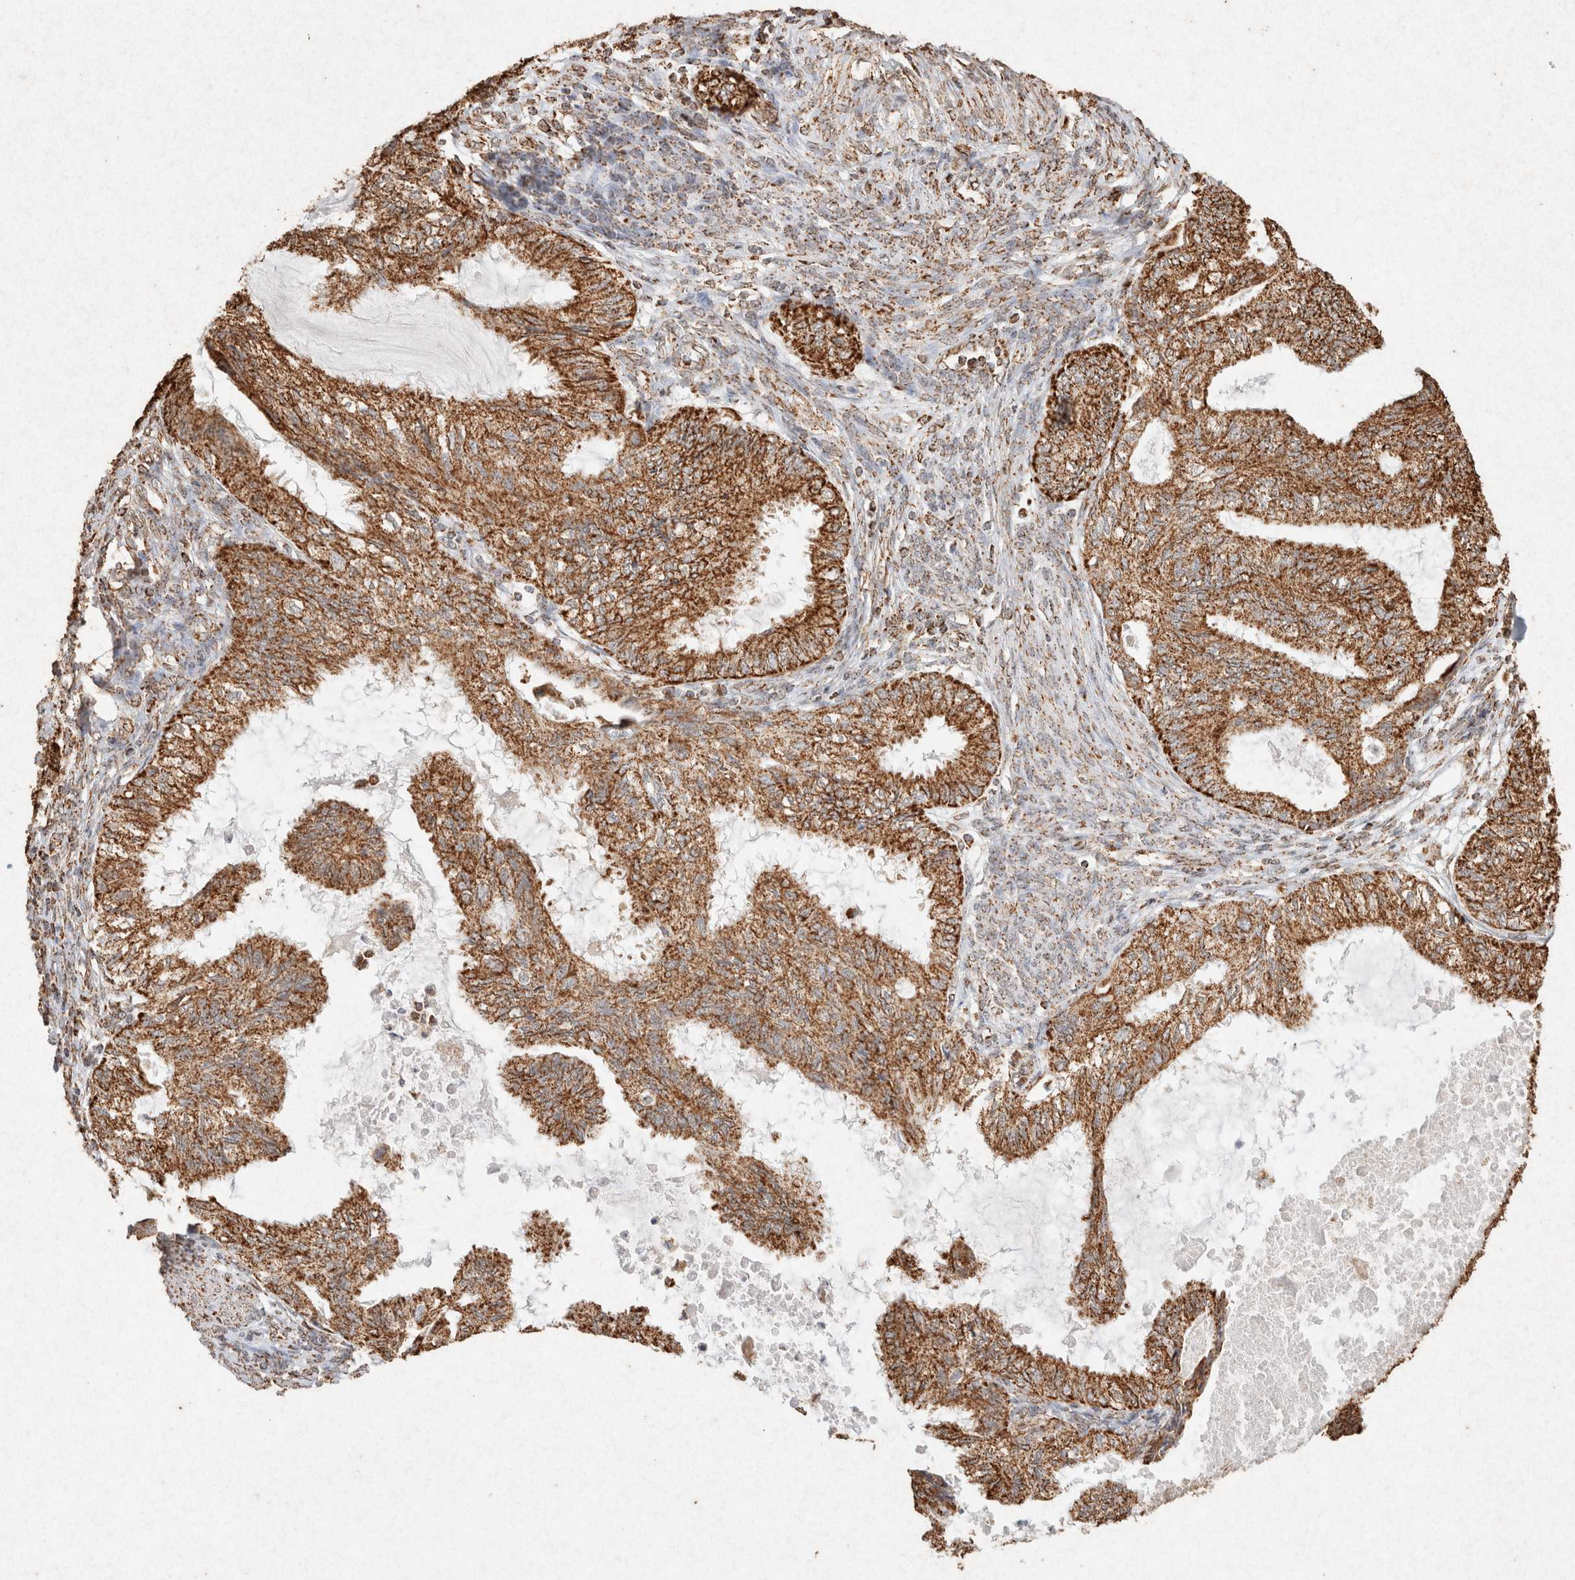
{"staining": {"intensity": "strong", "quantity": ">75%", "location": "cytoplasmic/membranous"}, "tissue": "cervical cancer", "cell_type": "Tumor cells", "image_type": "cancer", "snomed": [{"axis": "morphology", "description": "Normal tissue, NOS"}, {"axis": "morphology", "description": "Adenocarcinoma, NOS"}, {"axis": "topography", "description": "Cervix"}, {"axis": "topography", "description": "Endometrium"}], "caption": "An IHC histopathology image of neoplastic tissue is shown. Protein staining in brown labels strong cytoplasmic/membranous positivity in cervical cancer within tumor cells.", "gene": "SDC2", "patient": {"sex": "female", "age": 86}}